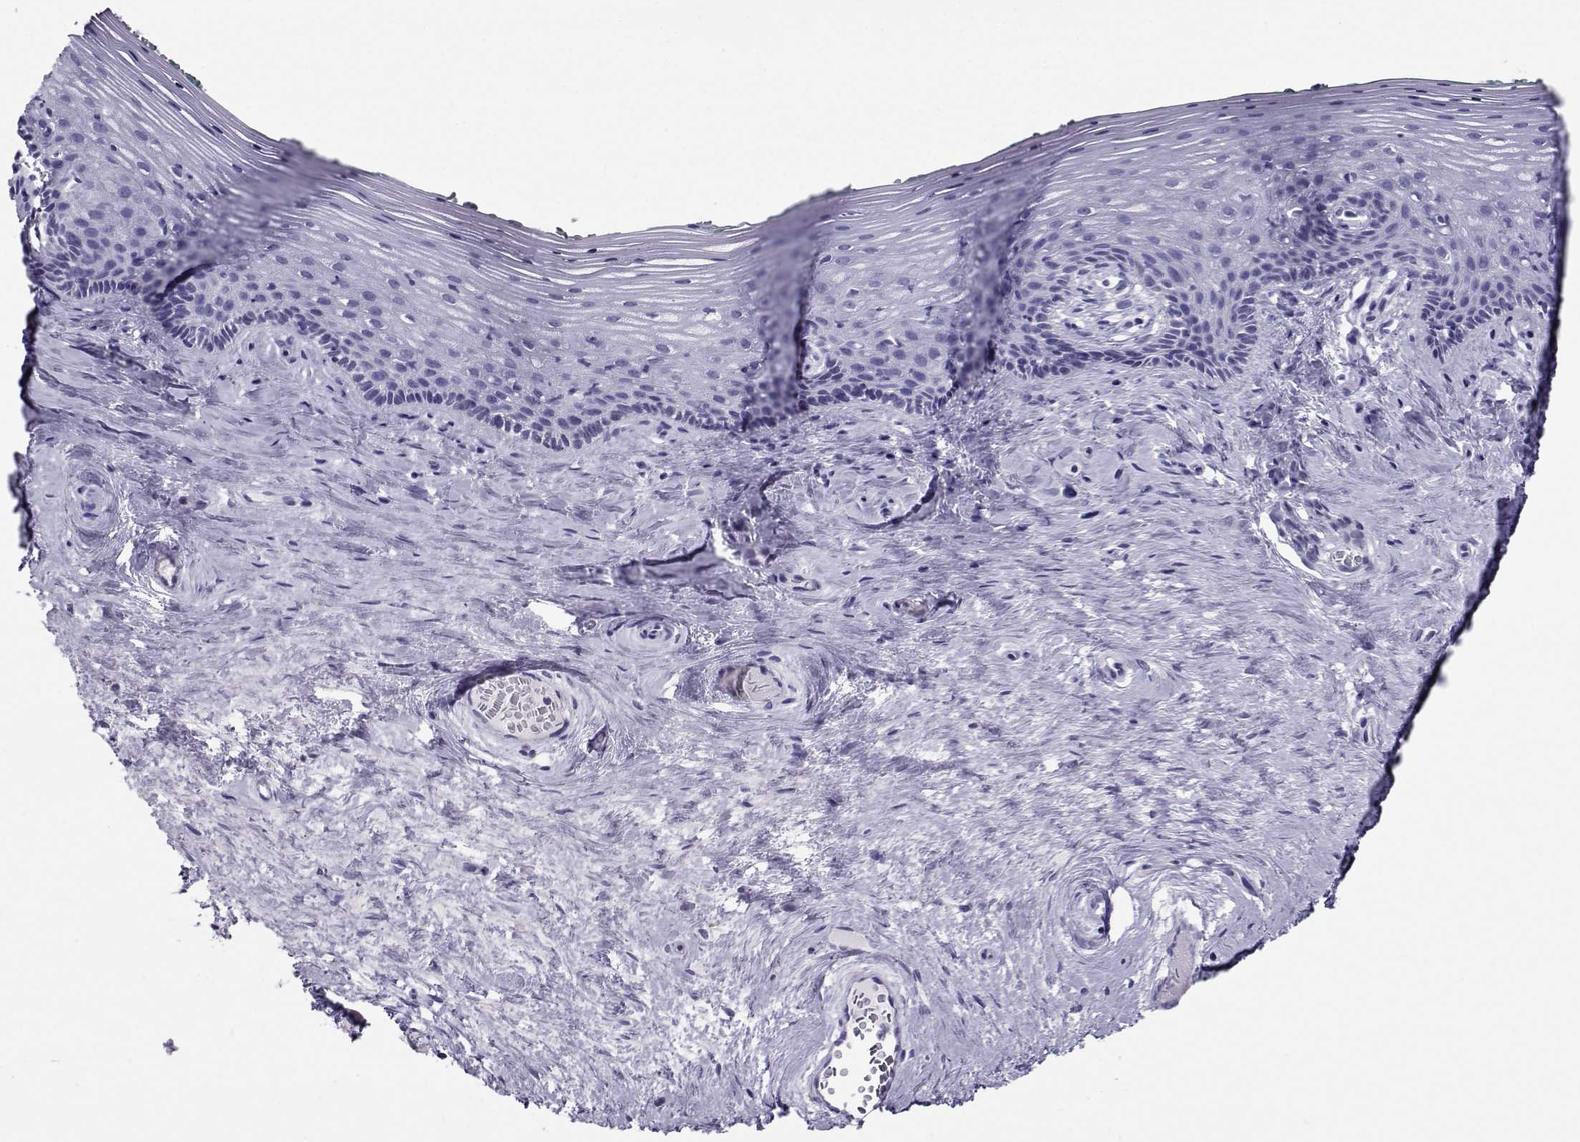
{"staining": {"intensity": "negative", "quantity": "none", "location": "none"}, "tissue": "vagina", "cell_type": "Squamous epithelial cells", "image_type": "normal", "snomed": [{"axis": "morphology", "description": "Normal tissue, NOS"}, {"axis": "topography", "description": "Vagina"}], "caption": "Immunohistochemical staining of unremarkable vagina exhibits no significant staining in squamous epithelial cells.", "gene": "PGK1", "patient": {"sex": "female", "age": 45}}